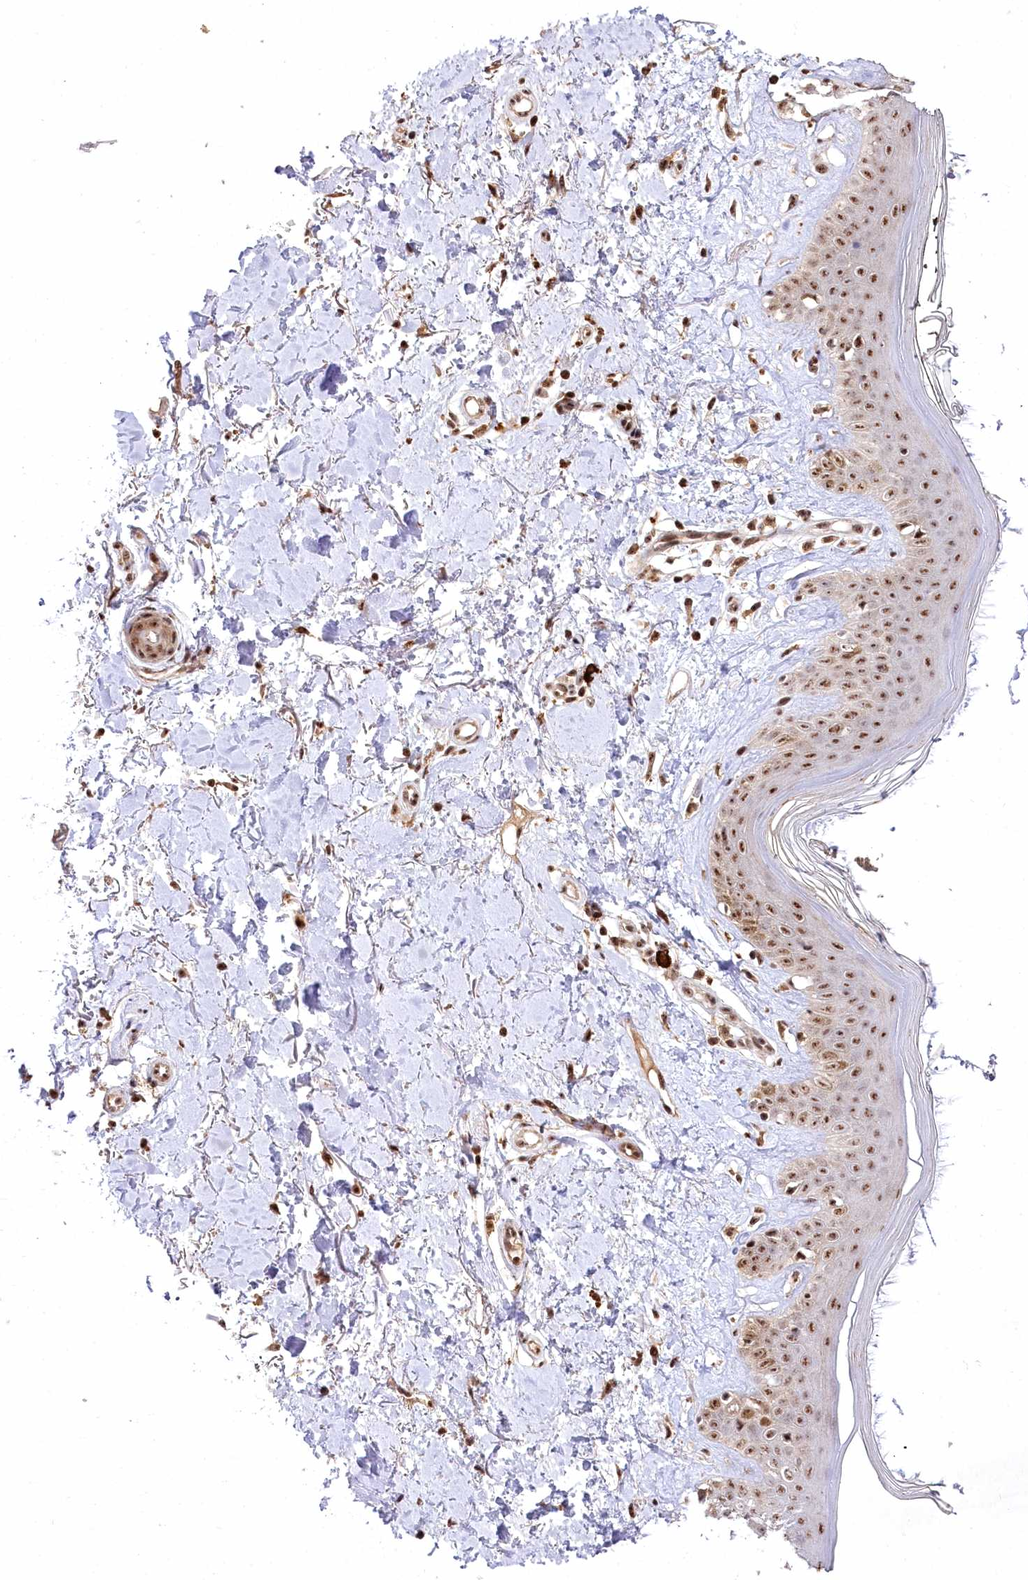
{"staining": {"intensity": "strong", "quantity": ">75%", "location": "cytoplasmic/membranous,nuclear"}, "tissue": "skin", "cell_type": "Fibroblasts", "image_type": "normal", "snomed": [{"axis": "morphology", "description": "Normal tissue, NOS"}, {"axis": "topography", "description": "Skin"}], "caption": "DAB (3,3'-diaminobenzidine) immunohistochemical staining of benign skin displays strong cytoplasmic/membranous,nuclear protein staining in about >75% of fibroblasts. (DAB (3,3'-diaminobenzidine) IHC, brown staining for protein, blue staining for nuclei).", "gene": "PYROXD1", "patient": {"sex": "female", "age": 64}}